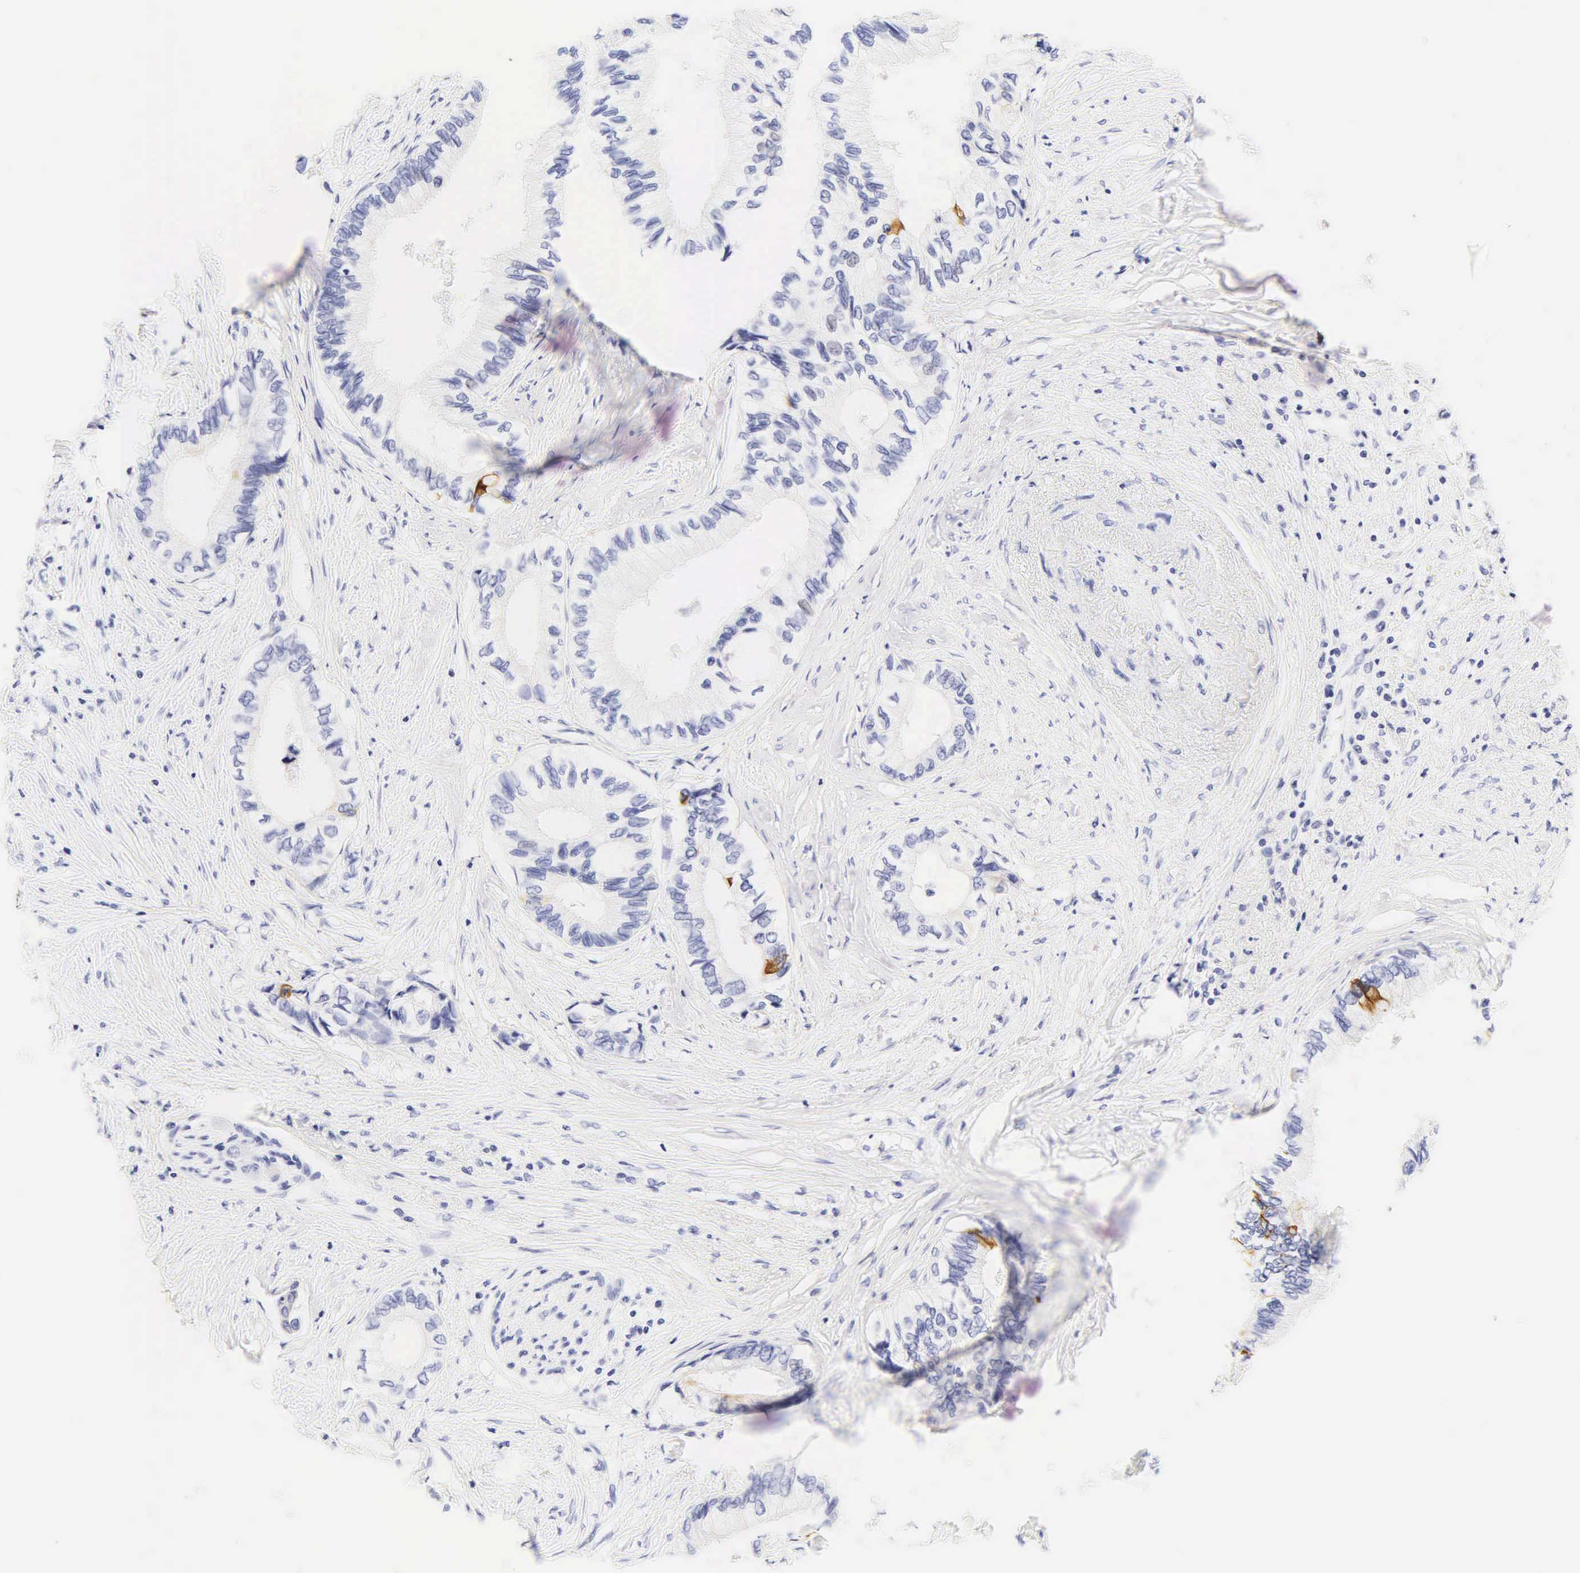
{"staining": {"intensity": "negative", "quantity": "none", "location": "none"}, "tissue": "pancreatic cancer", "cell_type": "Tumor cells", "image_type": "cancer", "snomed": [{"axis": "morphology", "description": "Adenocarcinoma, NOS"}, {"axis": "topography", "description": "Pancreas"}], "caption": "DAB immunohistochemical staining of human pancreatic adenocarcinoma demonstrates no significant staining in tumor cells. (Brightfield microscopy of DAB IHC at high magnification).", "gene": "KRT20", "patient": {"sex": "female", "age": 66}}